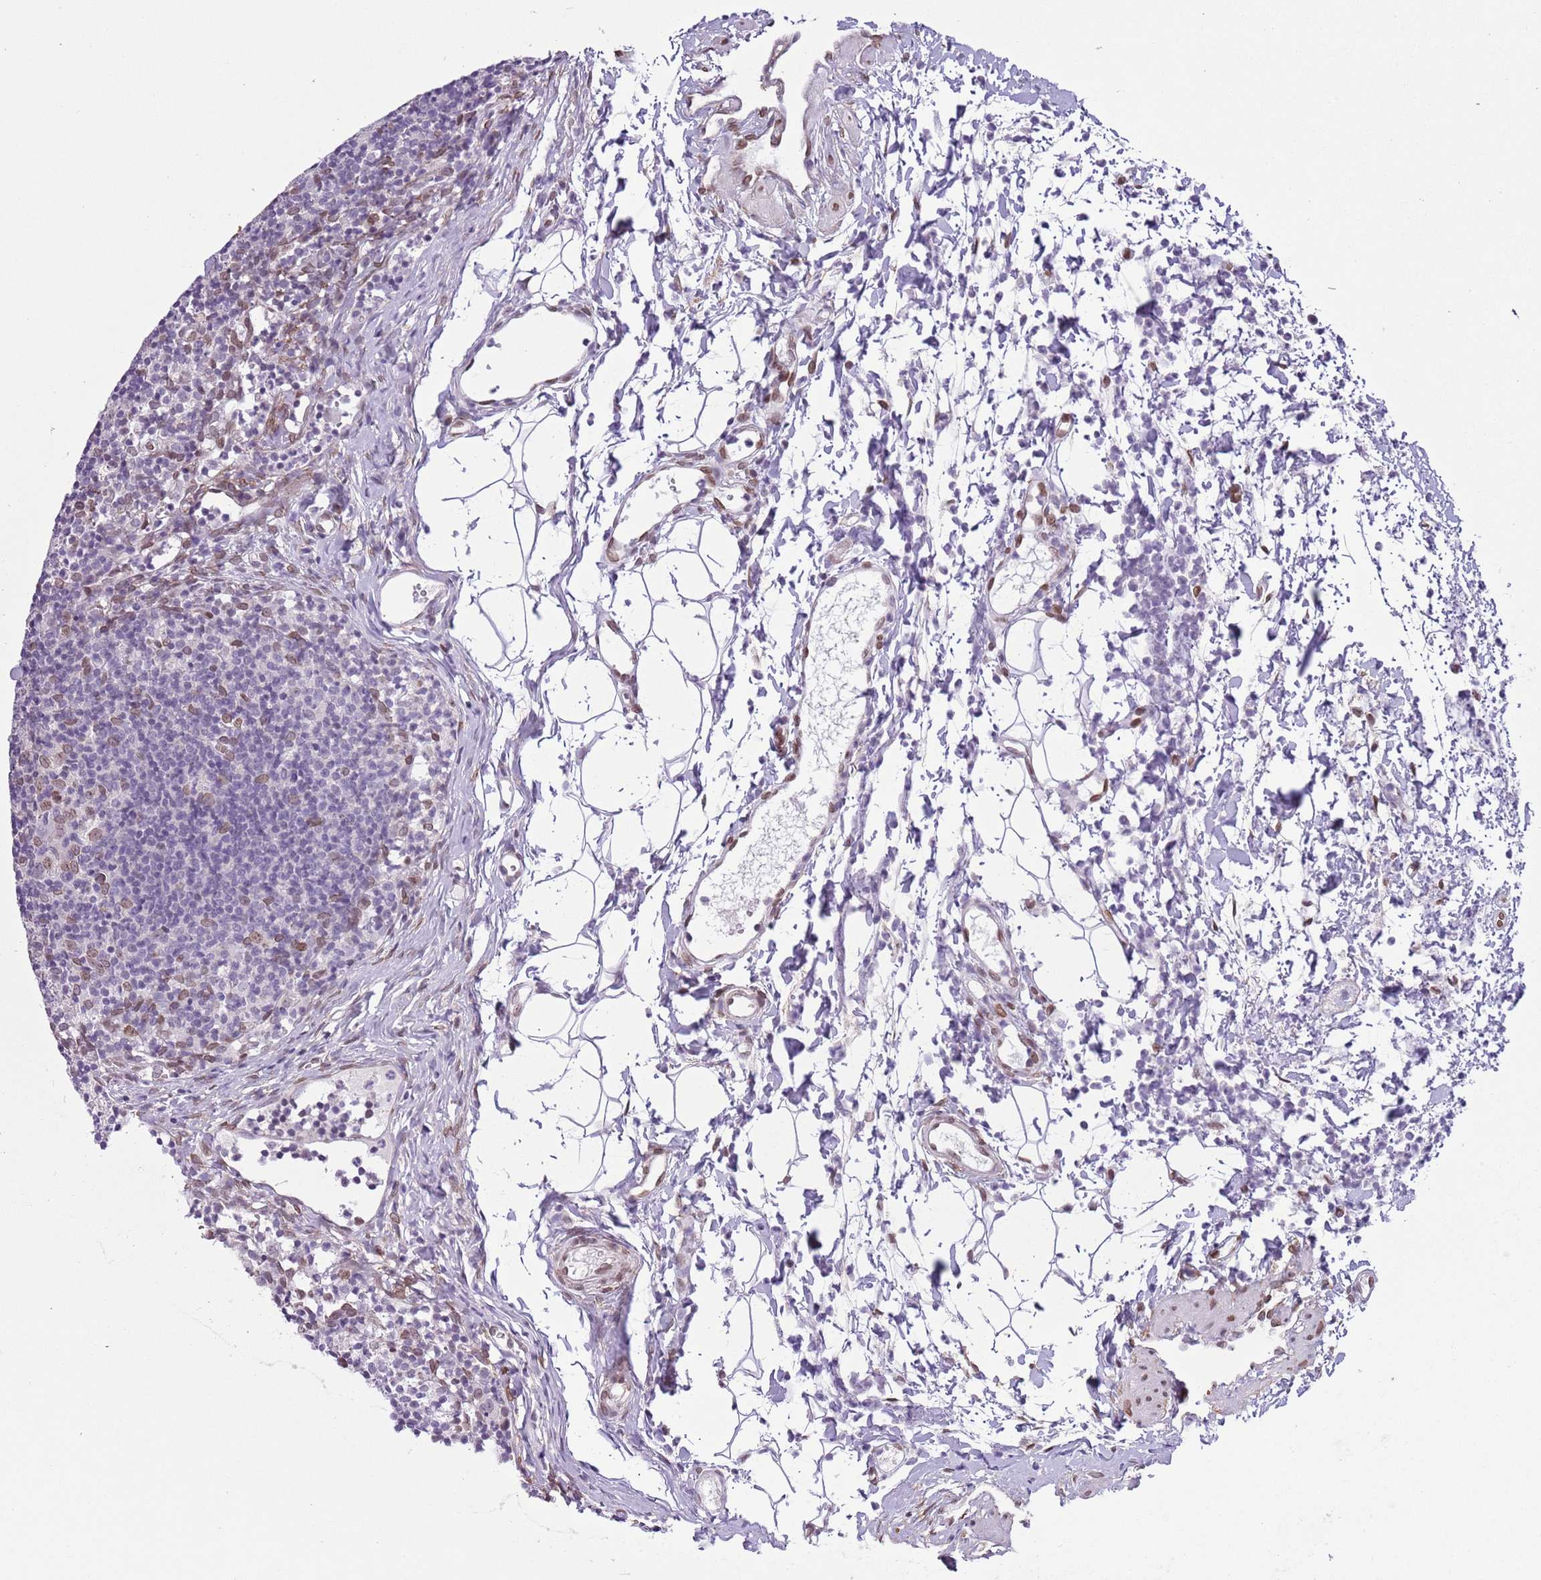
{"staining": {"intensity": "moderate", "quantity": "<25%", "location": "nuclear"}, "tissue": "lymph node", "cell_type": "Non-germinal center cells", "image_type": "normal", "snomed": [{"axis": "morphology", "description": "Normal tissue, NOS"}, {"axis": "topography", "description": "Lymph node"}], "caption": "Protein expression analysis of benign lymph node exhibits moderate nuclear staining in approximately <25% of non-germinal center cells. The staining is performed using DAB brown chromogen to label protein expression. The nuclei are counter-stained blue using hematoxylin.", "gene": "ZGLP1", "patient": {"sex": "female", "age": 37}}